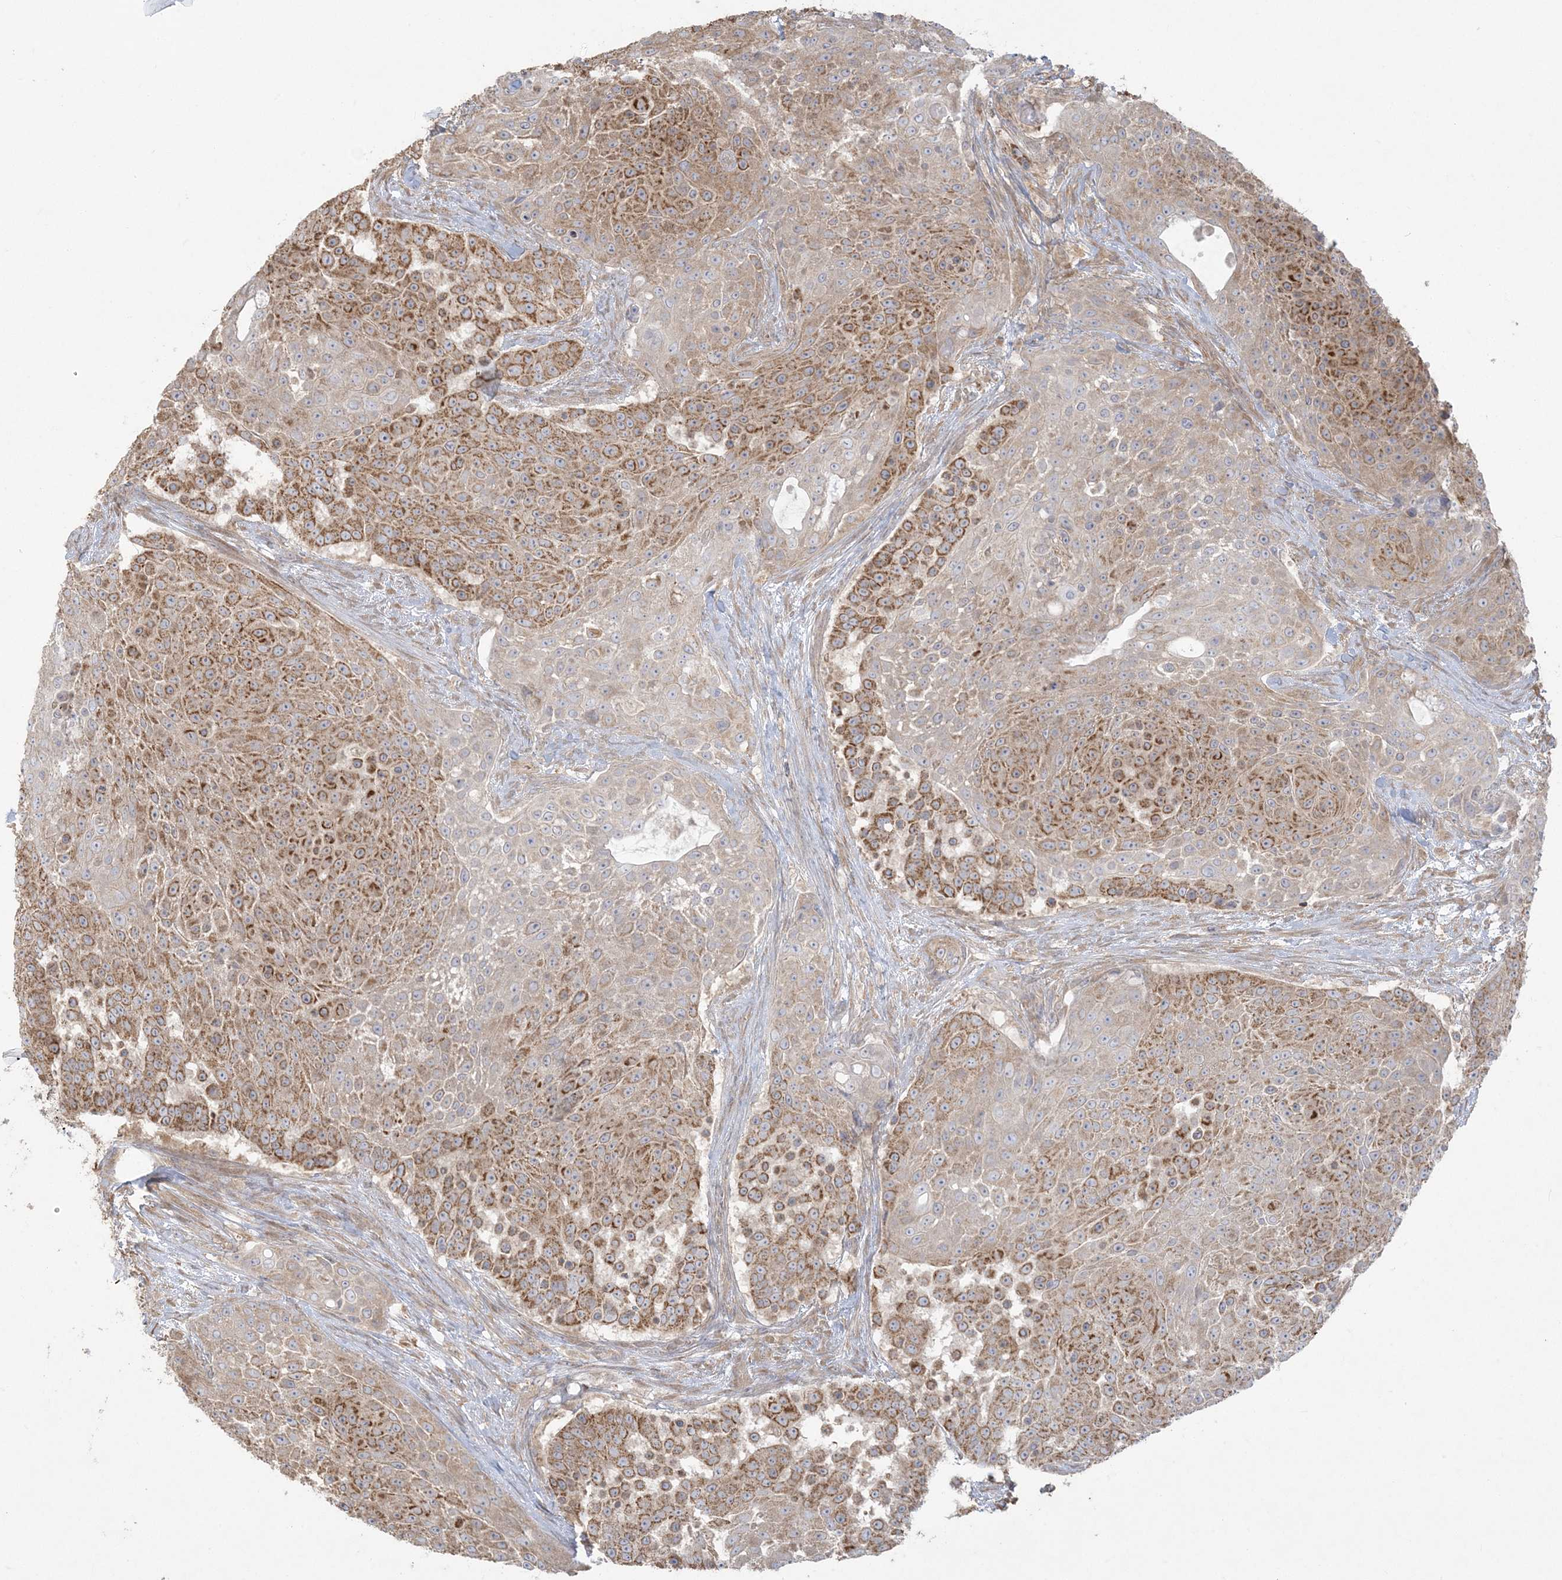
{"staining": {"intensity": "strong", "quantity": "25%-75%", "location": "cytoplasmic/membranous"}, "tissue": "urothelial cancer", "cell_type": "Tumor cells", "image_type": "cancer", "snomed": [{"axis": "morphology", "description": "Urothelial carcinoma, High grade"}, {"axis": "topography", "description": "Urinary bladder"}], "caption": "Immunohistochemistry image of urothelial cancer stained for a protein (brown), which exhibits high levels of strong cytoplasmic/membranous positivity in about 25%-75% of tumor cells.", "gene": "ZC3H6", "patient": {"sex": "female", "age": 63}}